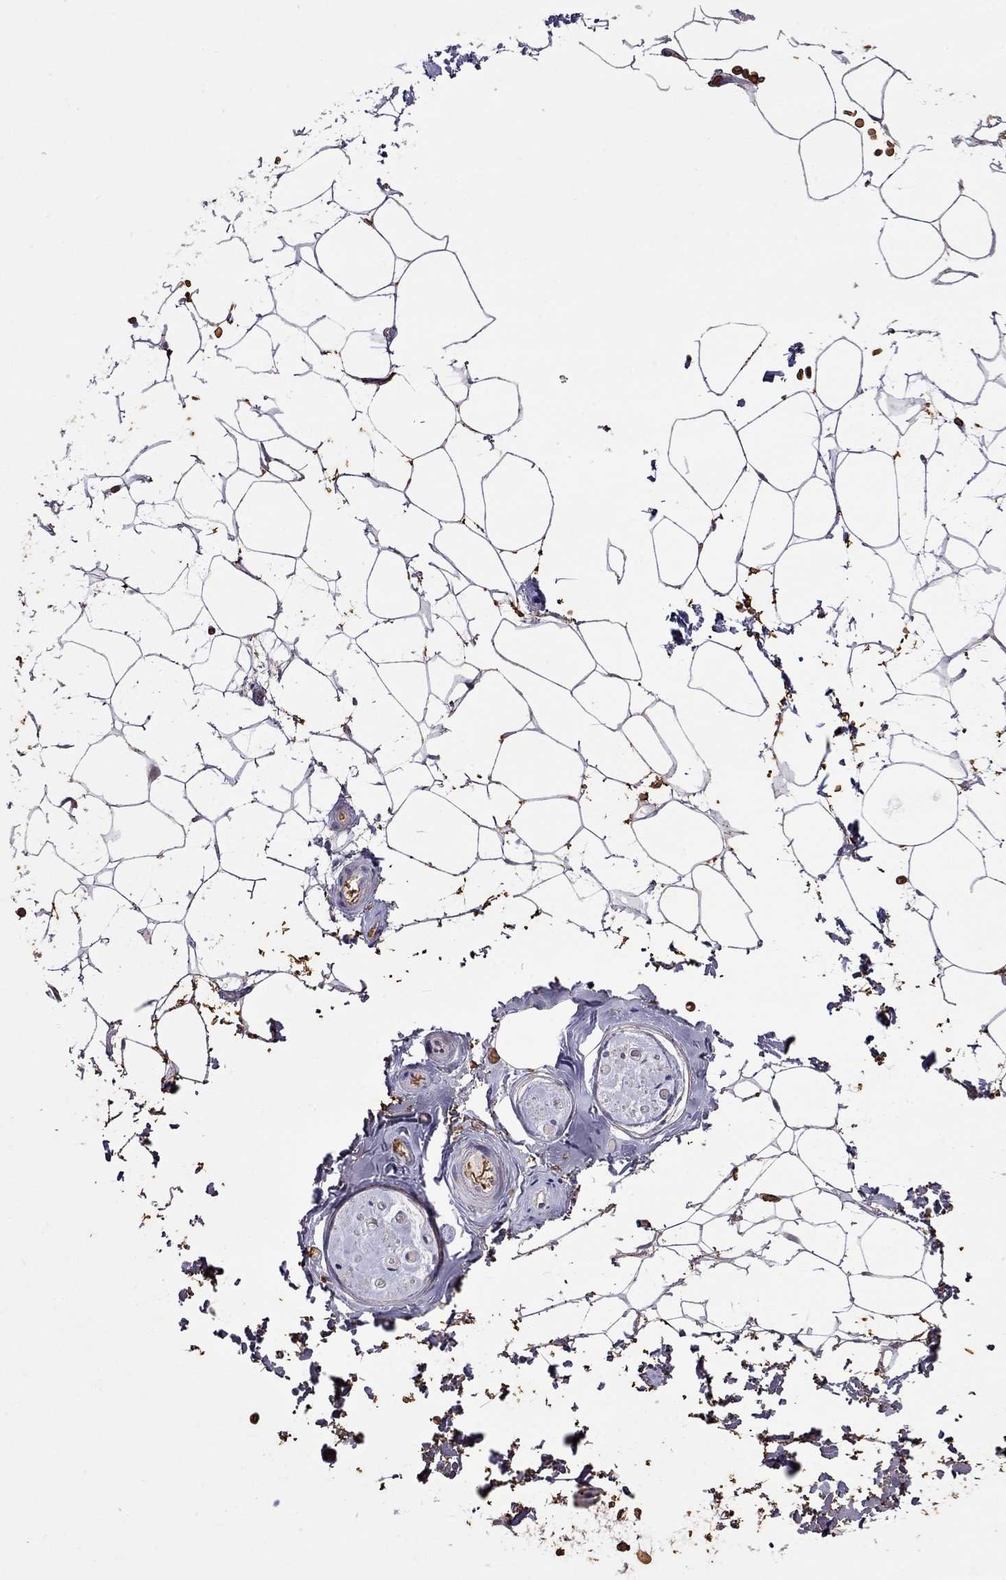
{"staining": {"intensity": "negative", "quantity": "none", "location": "none"}, "tissue": "adipose tissue", "cell_type": "Adipocytes", "image_type": "normal", "snomed": [{"axis": "morphology", "description": "Normal tissue, NOS"}, {"axis": "topography", "description": "Skin"}, {"axis": "topography", "description": "Peripheral nerve tissue"}], "caption": "The histopathology image demonstrates no significant expression in adipocytes of adipose tissue.", "gene": "ADAM28", "patient": {"sex": "female", "age": 56}}